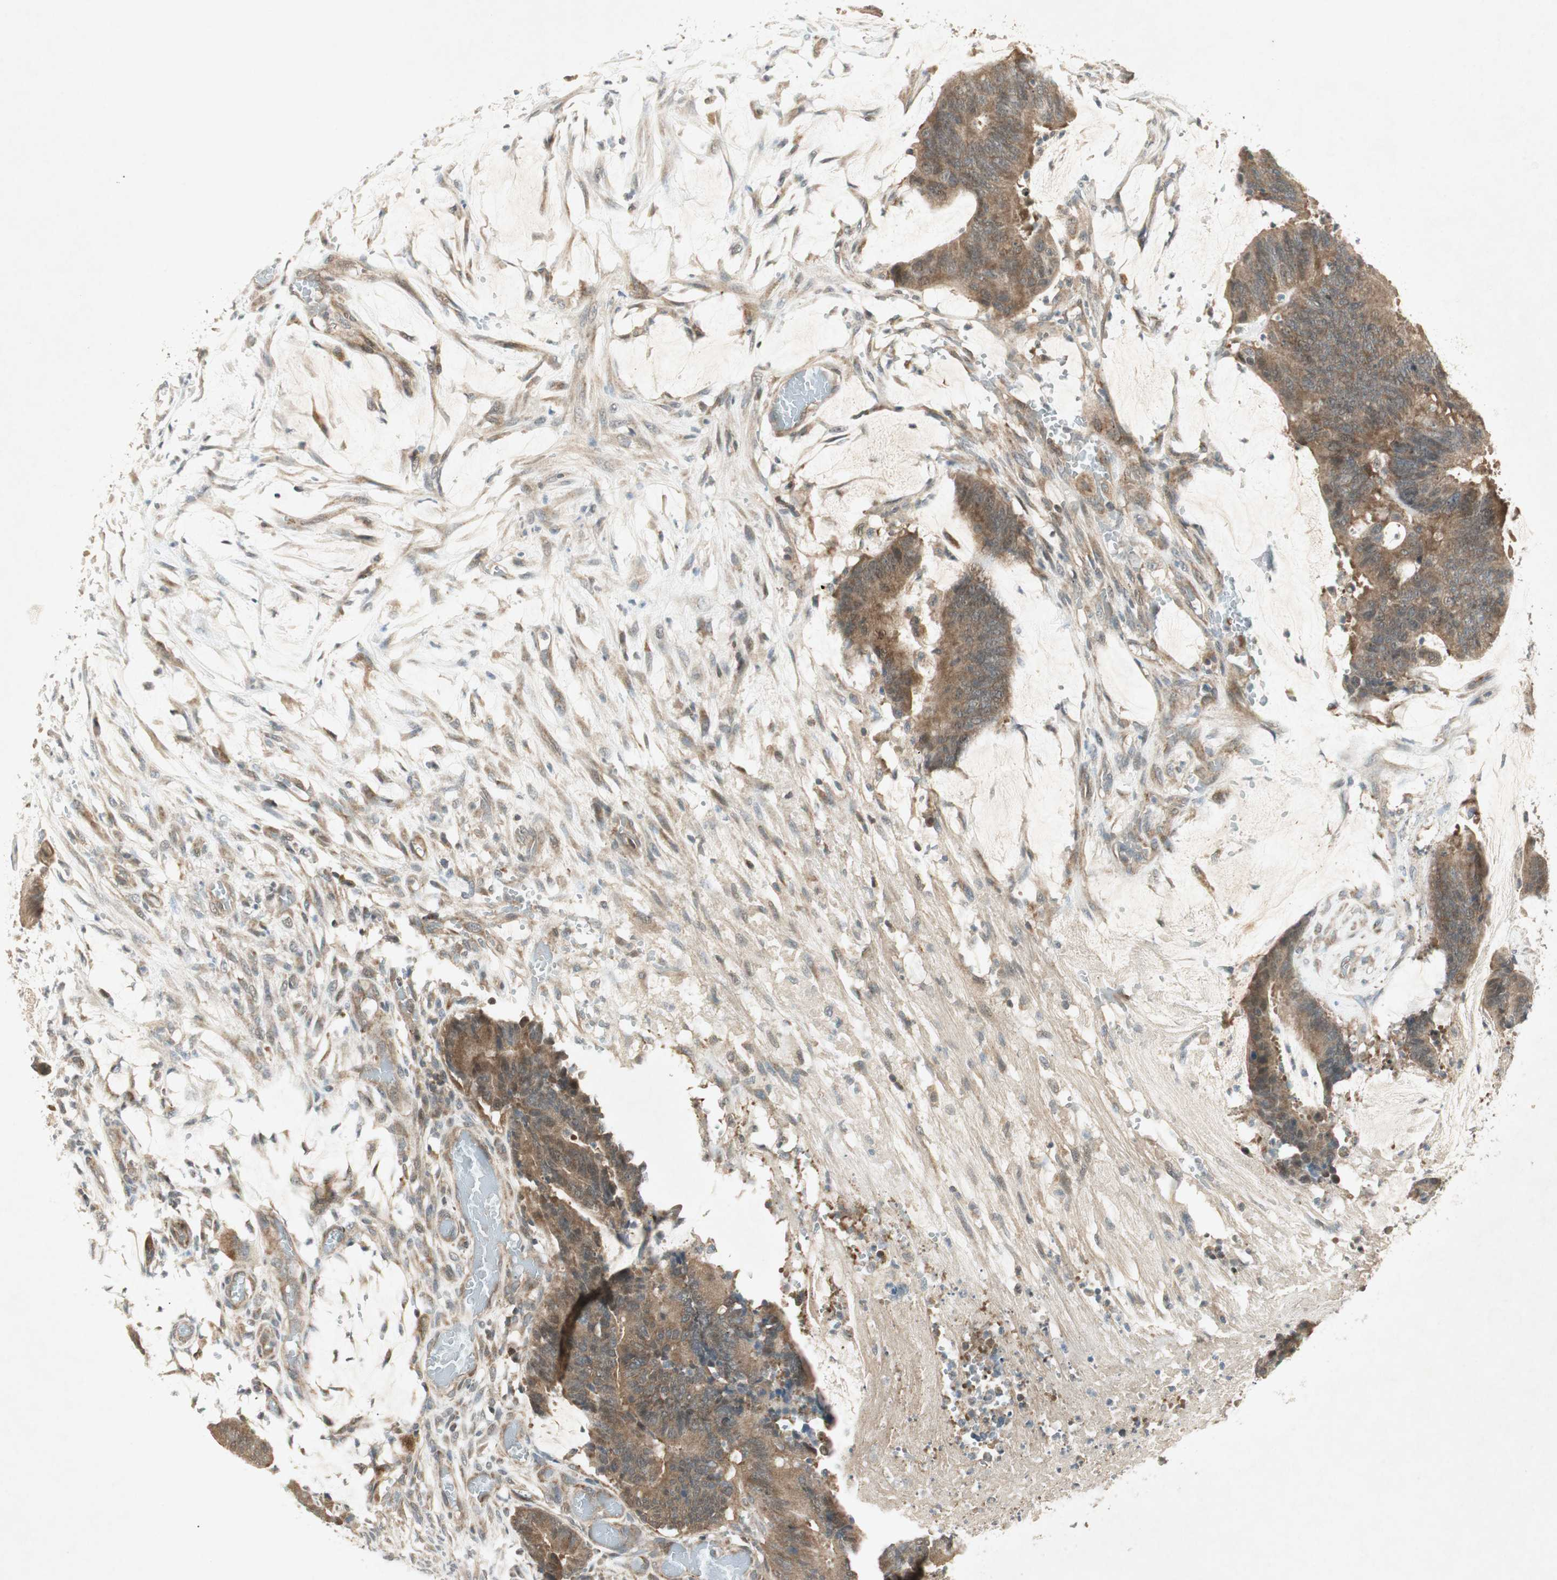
{"staining": {"intensity": "strong", "quantity": ">75%", "location": "cytoplasmic/membranous"}, "tissue": "colorectal cancer", "cell_type": "Tumor cells", "image_type": "cancer", "snomed": [{"axis": "morphology", "description": "Adenocarcinoma, NOS"}, {"axis": "topography", "description": "Rectum"}], "caption": "Immunohistochemistry photomicrograph of neoplastic tissue: colorectal cancer stained using IHC shows high levels of strong protein expression localized specifically in the cytoplasmic/membranous of tumor cells, appearing as a cytoplasmic/membranous brown color.", "gene": "USP2", "patient": {"sex": "female", "age": 66}}